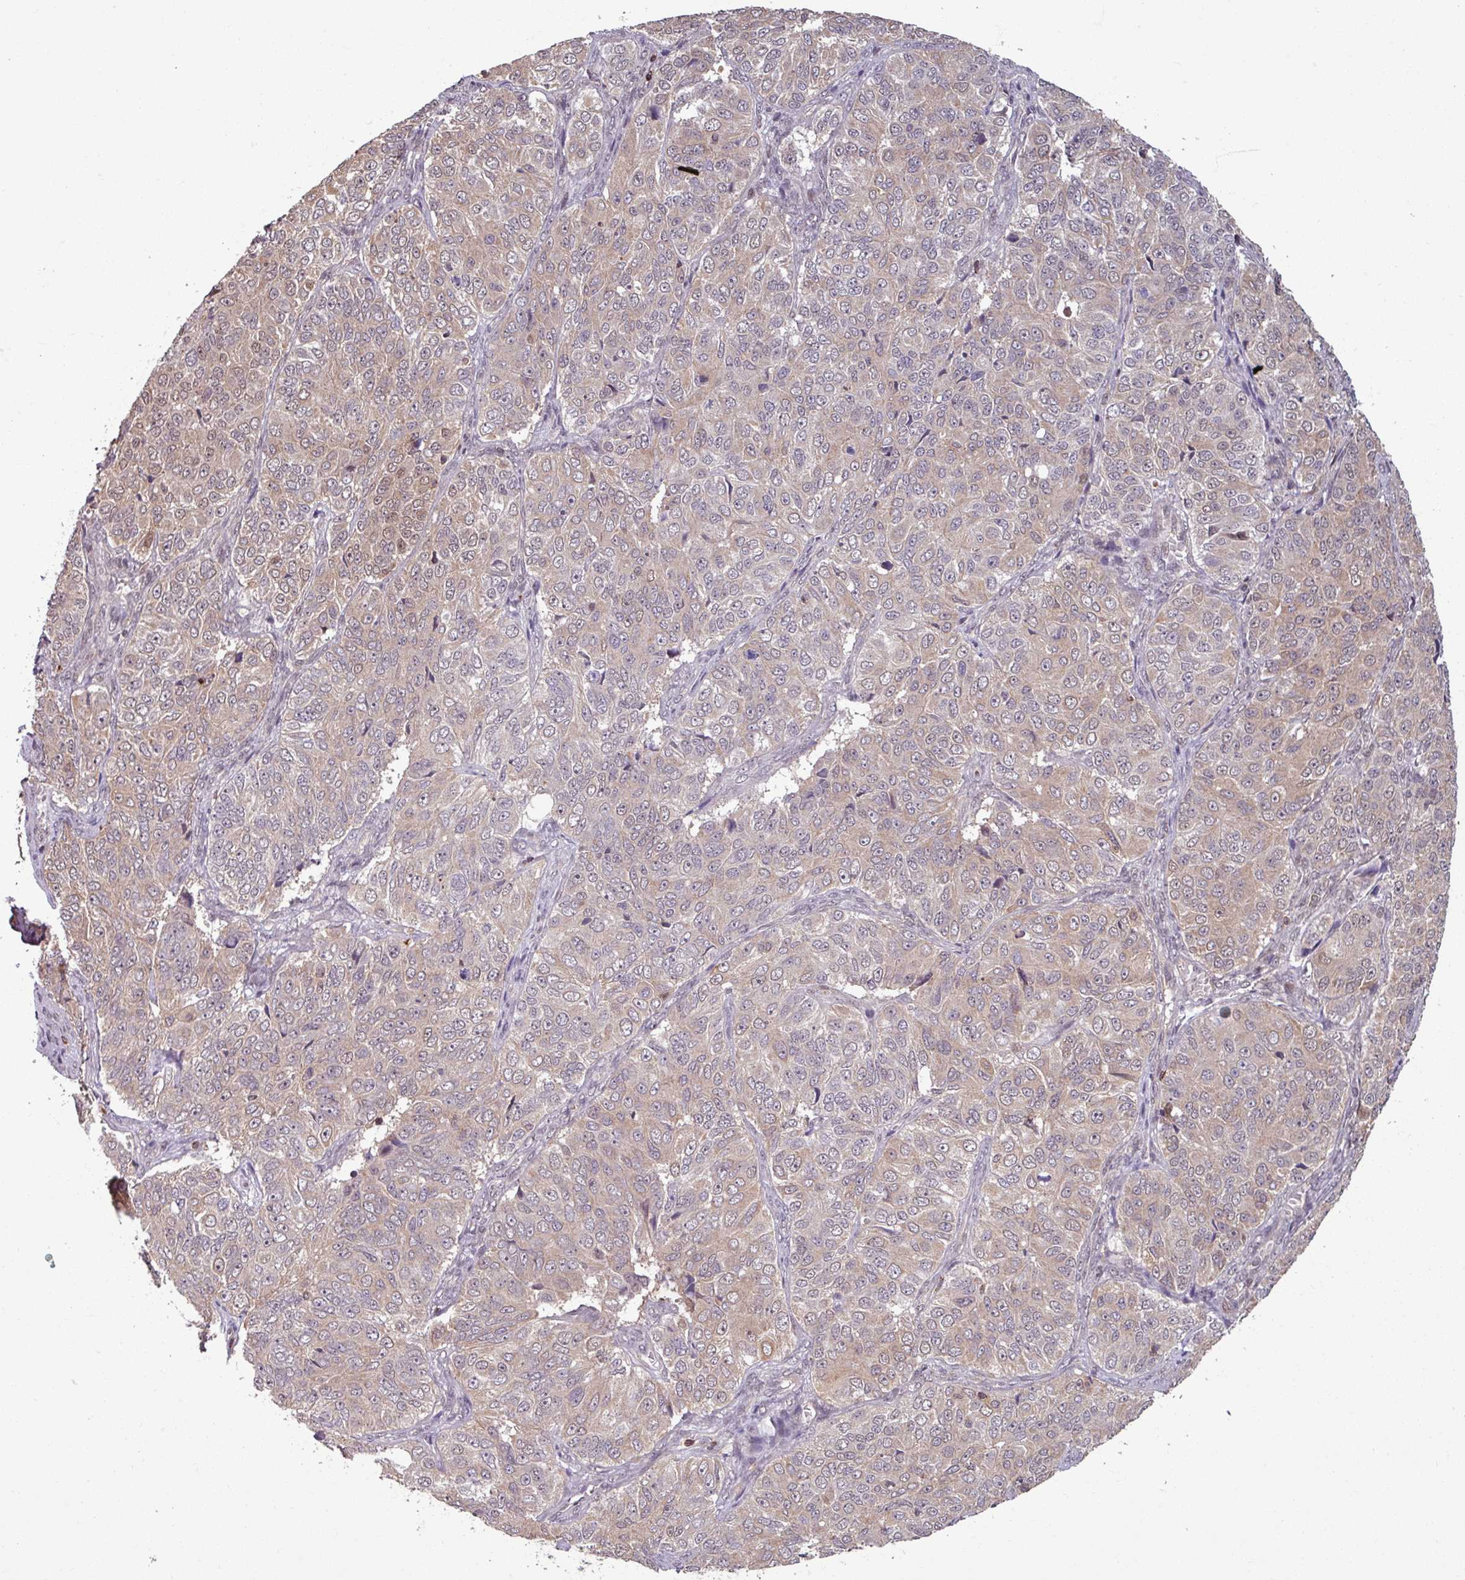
{"staining": {"intensity": "weak", "quantity": ">75%", "location": "cytoplasmic/membranous,nuclear"}, "tissue": "ovarian cancer", "cell_type": "Tumor cells", "image_type": "cancer", "snomed": [{"axis": "morphology", "description": "Carcinoma, endometroid"}, {"axis": "topography", "description": "Ovary"}], "caption": "A brown stain shows weak cytoplasmic/membranous and nuclear positivity of a protein in ovarian endometroid carcinoma tumor cells. Ihc stains the protein of interest in brown and the nuclei are stained blue.", "gene": "OR6B1", "patient": {"sex": "female", "age": 51}}